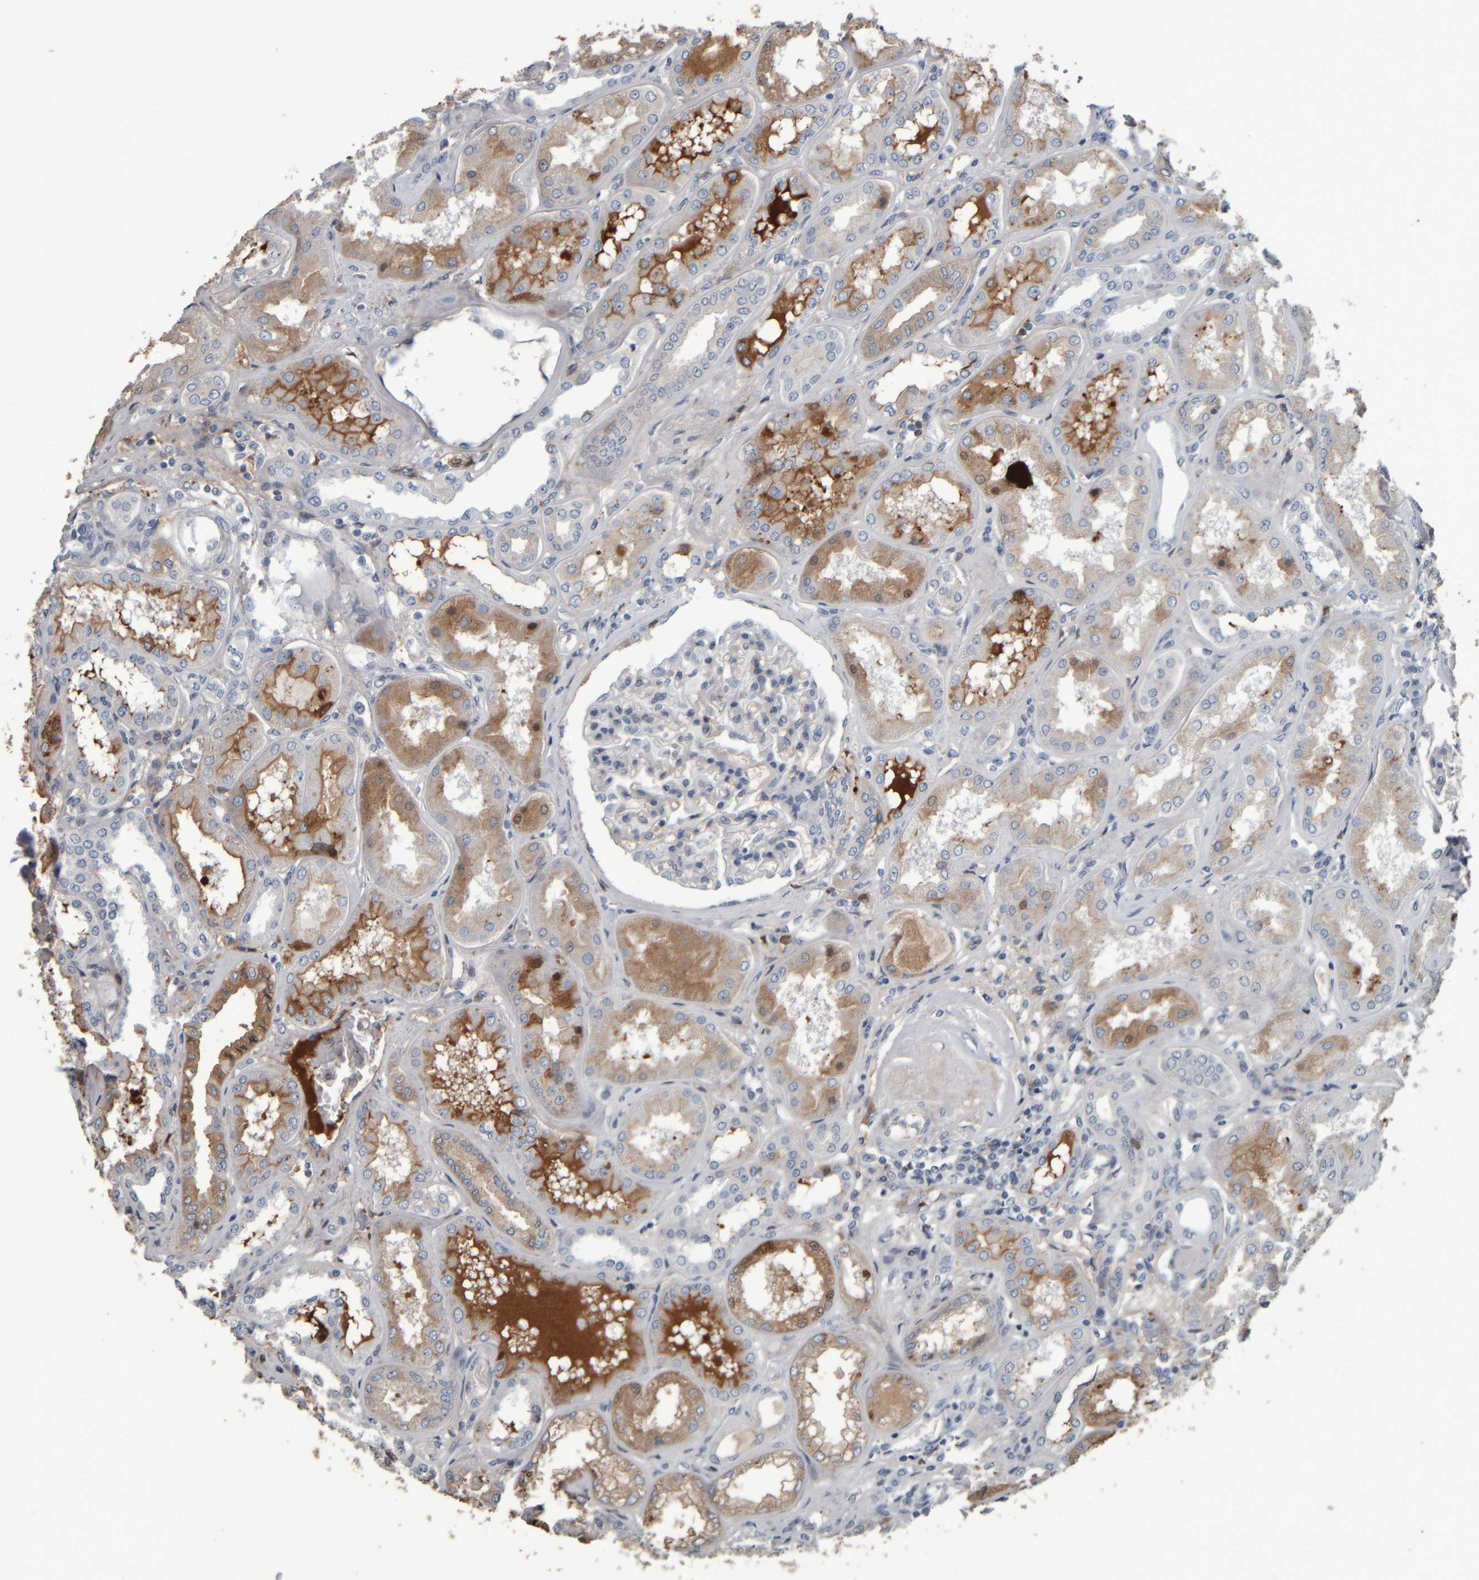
{"staining": {"intensity": "negative", "quantity": "none", "location": "none"}, "tissue": "kidney", "cell_type": "Cells in glomeruli", "image_type": "normal", "snomed": [{"axis": "morphology", "description": "Normal tissue, NOS"}, {"axis": "topography", "description": "Kidney"}], "caption": "High power microscopy image of an immunohistochemistry (IHC) image of benign kidney, revealing no significant expression in cells in glomeruli. (Brightfield microscopy of DAB immunohistochemistry (IHC) at high magnification).", "gene": "CAVIN4", "patient": {"sex": "female", "age": 56}}